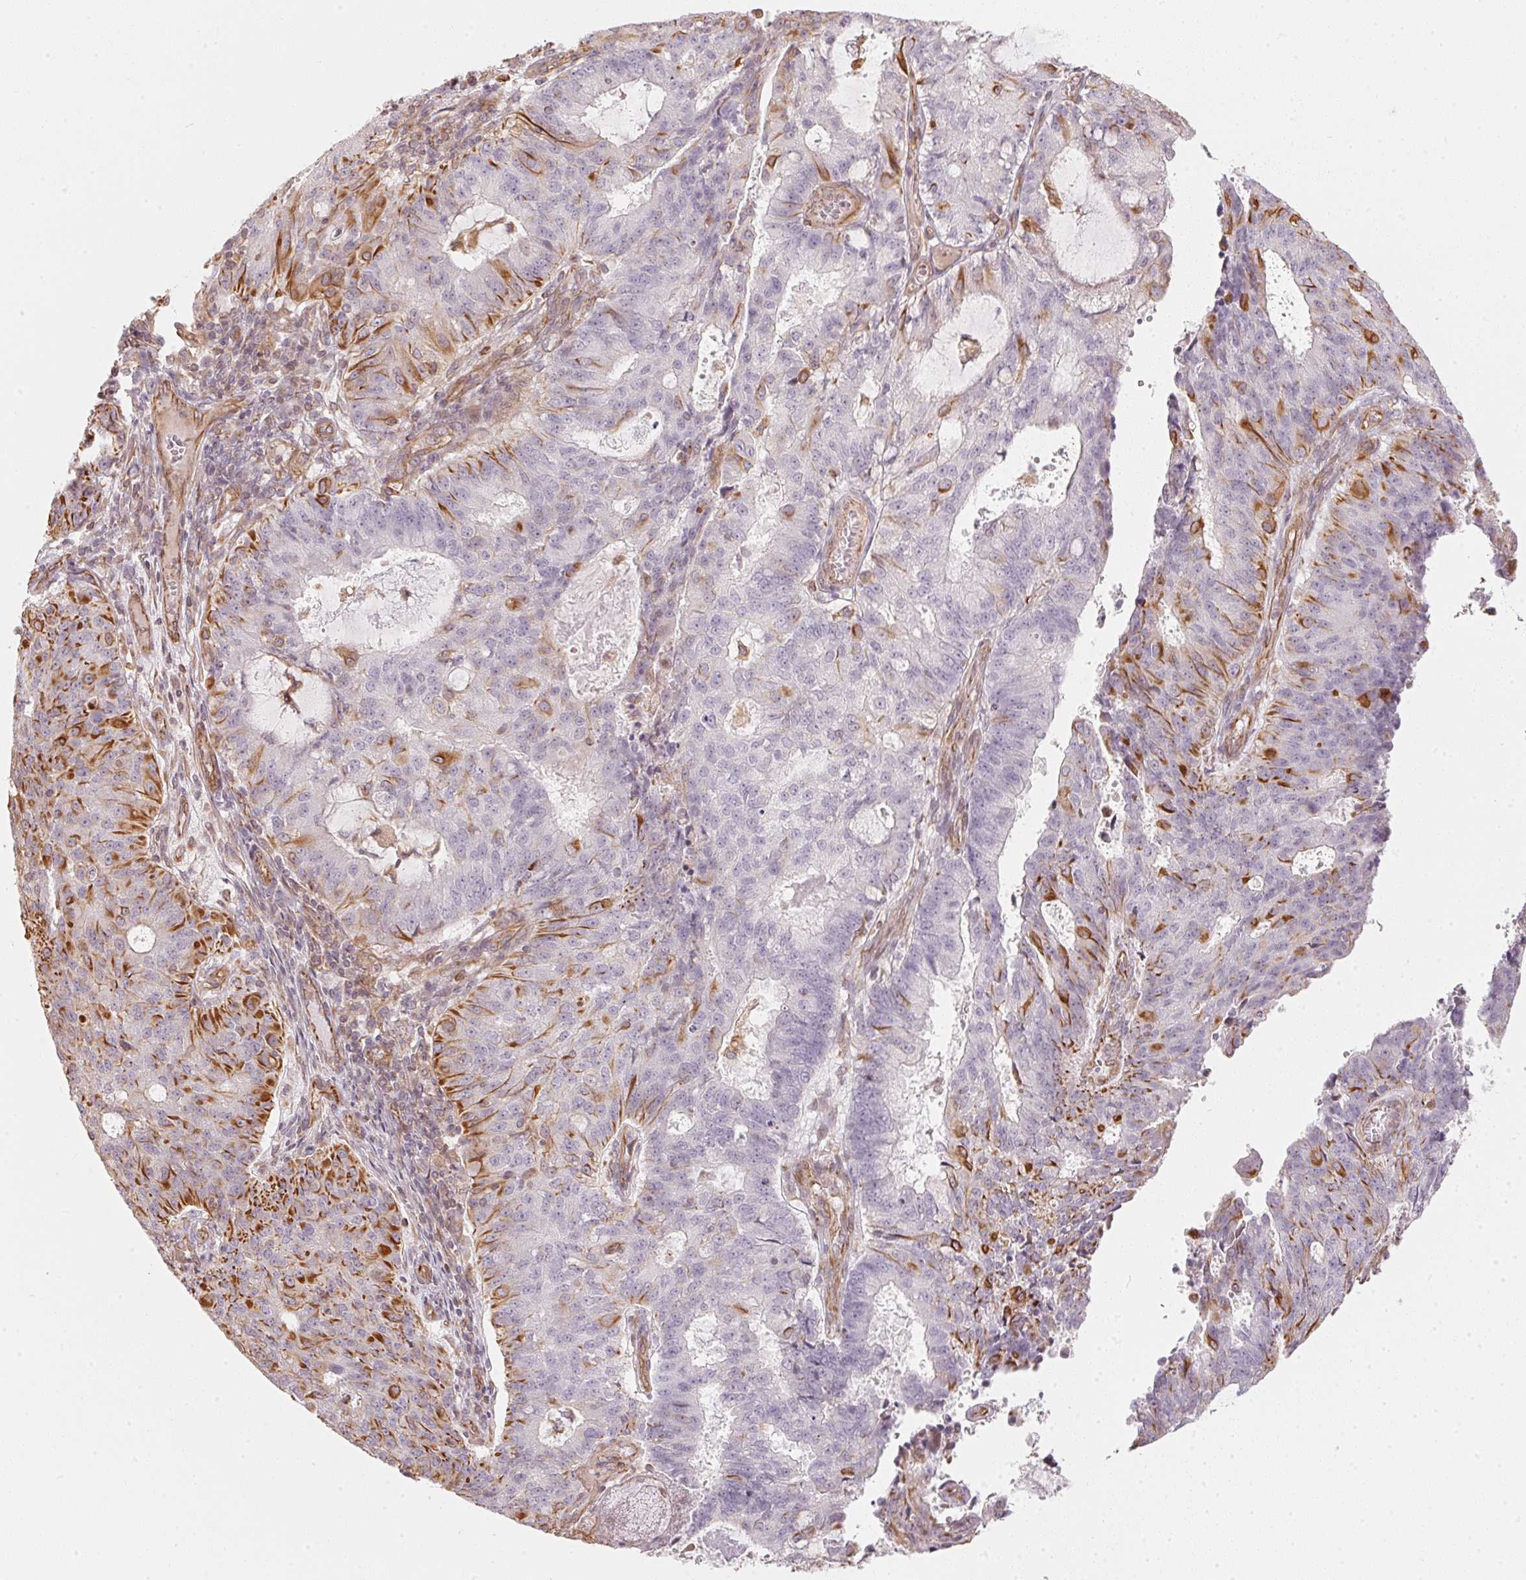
{"staining": {"intensity": "strong", "quantity": "<25%", "location": "cytoplasmic/membranous"}, "tissue": "endometrial cancer", "cell_type": "Tumor cells", "image_type": "cancer", "snomed": [{"axis": "morphology", "description": "Adenocarcinoma, NOS"}, {"axis": "topography", "description": "Endometrium"}], "caption": "Protein staining displays strong cytoplasmic/membranous staining in about <25% of tumor cells in adenocarcinoma (endometrial). The staining was performed using DAB, with brown indicating positive protein expression. Nuclei are stained blue with hematoxylin.", "gene": "FOXR2", "patient": {"sex": "female", "age": 82}}